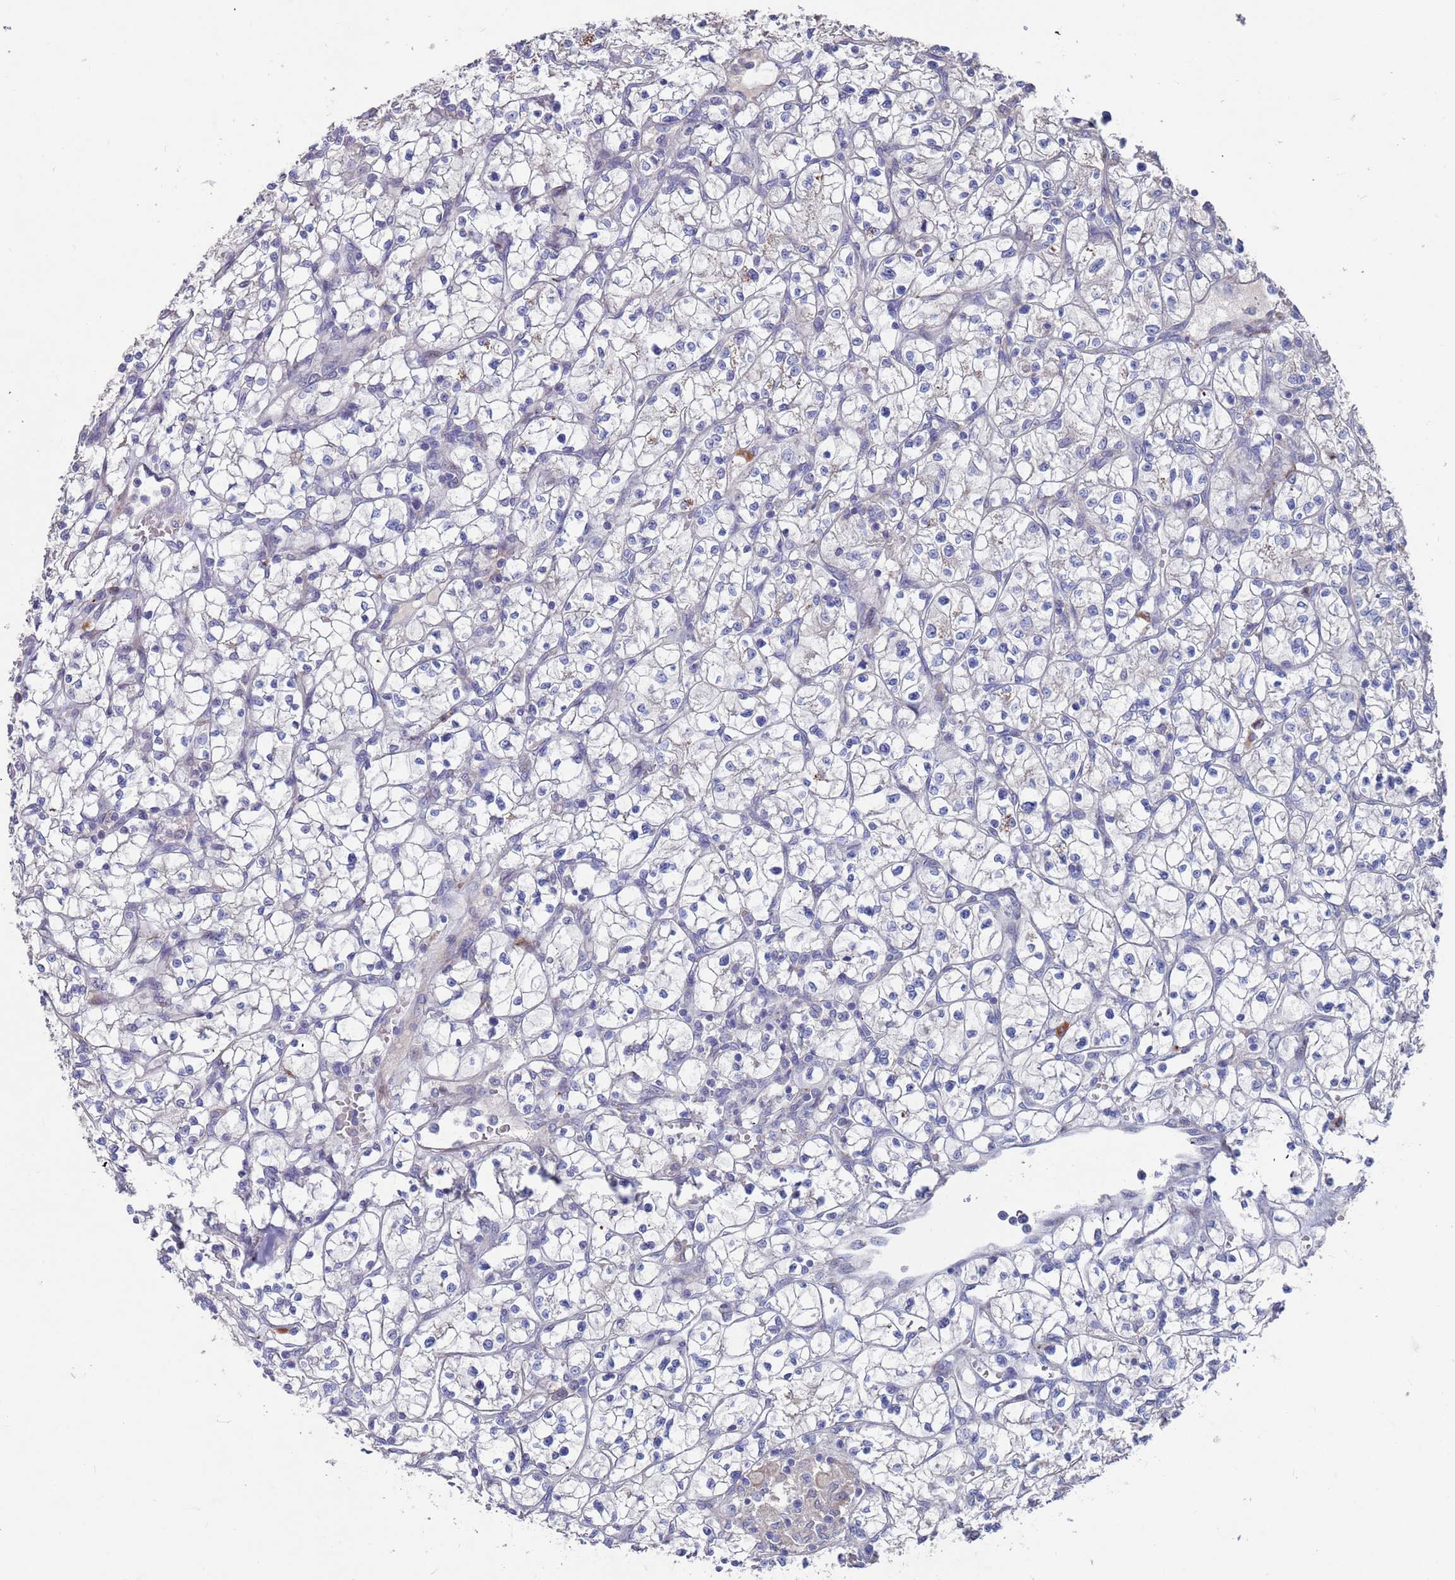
{"staining": {"intensity": "negative", "quantity": "none", "location": "none"}, "tissue": "renal cancer", "cell_type": "Tumor cells", "image_type": "cancer", "snomed": [{"axis": "morphology", "description": "Adenocarcinoma, NOS"}, {"axis": "topography", "description": "Kidney"}], "caption": "An immunohistochemistry image of renal adenocarcinoma is shown. There is no staining in tumor cells of renal adenocarcinoma. (DAB immunohistochemistry (IHC), high magnification).", "gene": "FBXO27", "patient": {"sex": "female", "age": 64}}